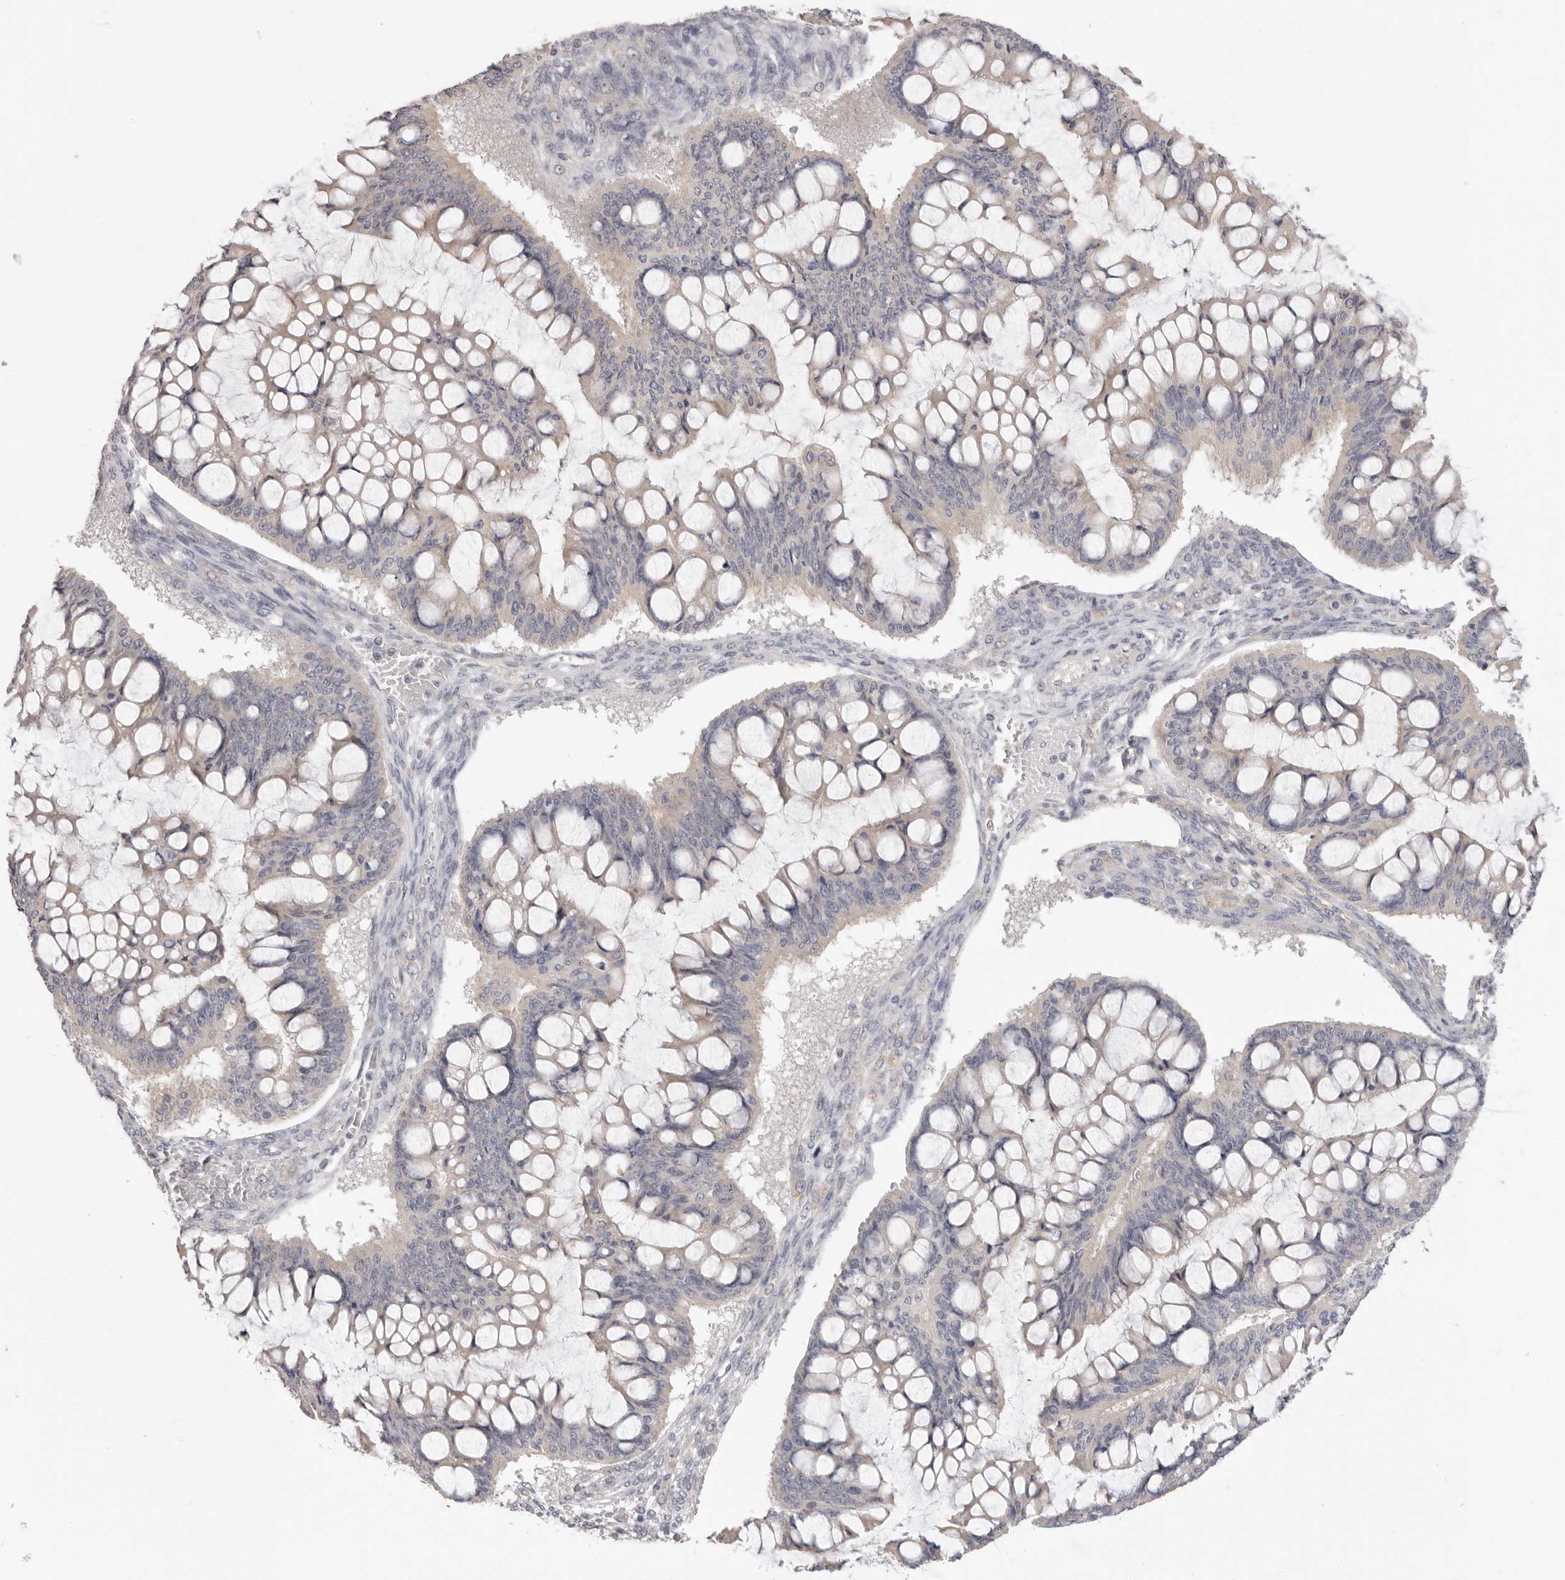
{"staining": {"intensity": "negative", "quantity": "none", "location": "none"}, "tissue": "ovarian cancer", "cell_type": "Tumor cells", "image_type": "cancer", "snomed": [{"axis": "morphology", "description": "Cystadenocarcinoma, mucinous, NOS"}, {"axis": "topography", "description": "Ovary"}], "caption": "Protein analysis of mucinous cystadenocarcinoma (ovarian) shows no significant expression in tumor cells.", "gene": "XIRP1", "patient": {"sex": "female", "age": 73}}